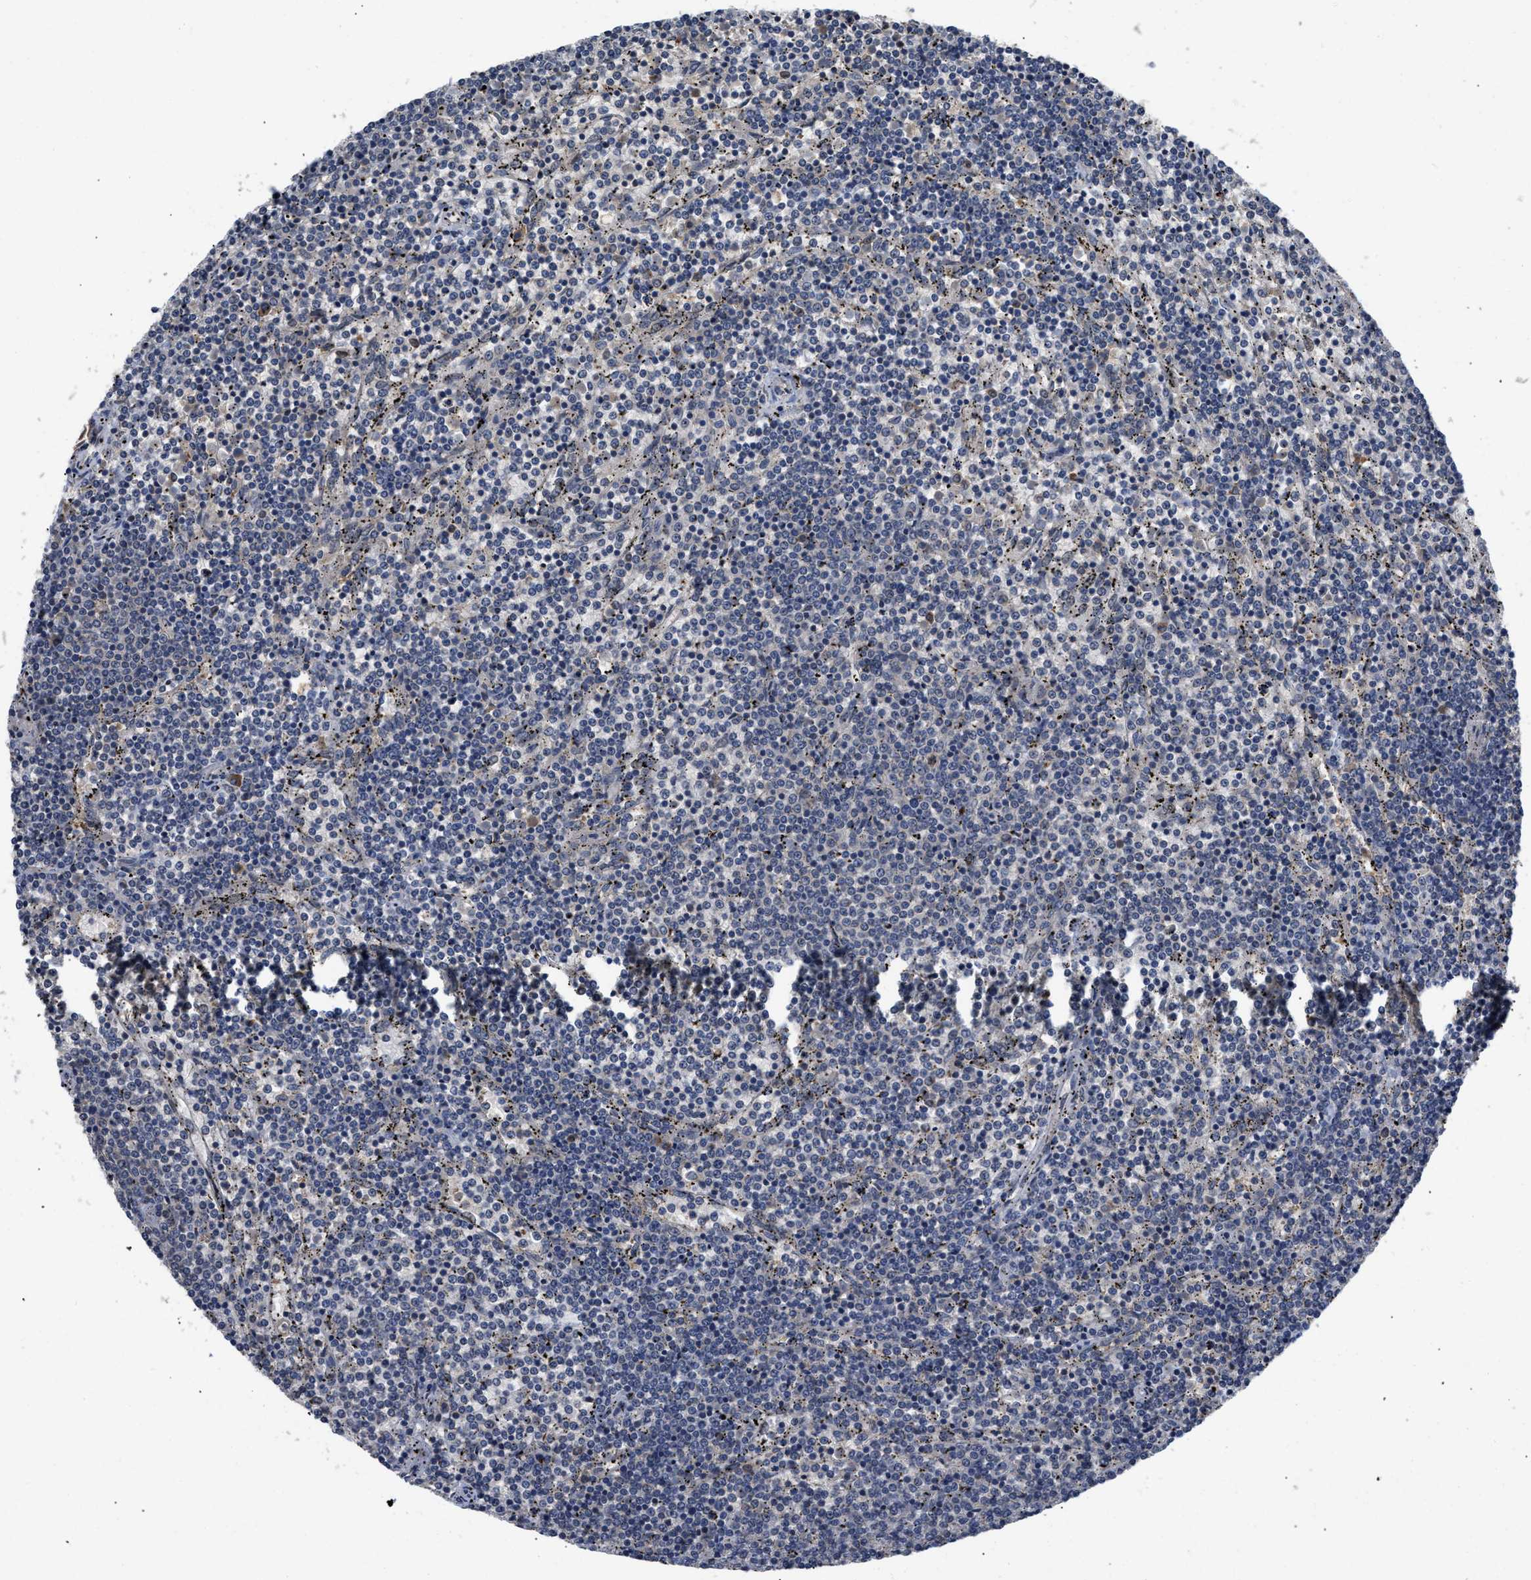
{"staining": {"intensity": "negative", "quantity": "none", "location": "none"}, "tissue": "lymphoma", "cell_type": "Tumor cells", "image_type": "cancer", "snomed": [{"axis": "morphology", "description": "Malignant lymphoma, non-Hodgkin's type, Low grade"}, {"axis": "topography", "description": "Spleen"}], "caption": "A high-resolution histopathology image shows IHC staining of malignant lymphoma, non-Hodgkin's type (low-grade), which shows no significant positivity in tumor cells.", "gene": "VPS4A", "patient": {"sex": "female", "age": 50}}